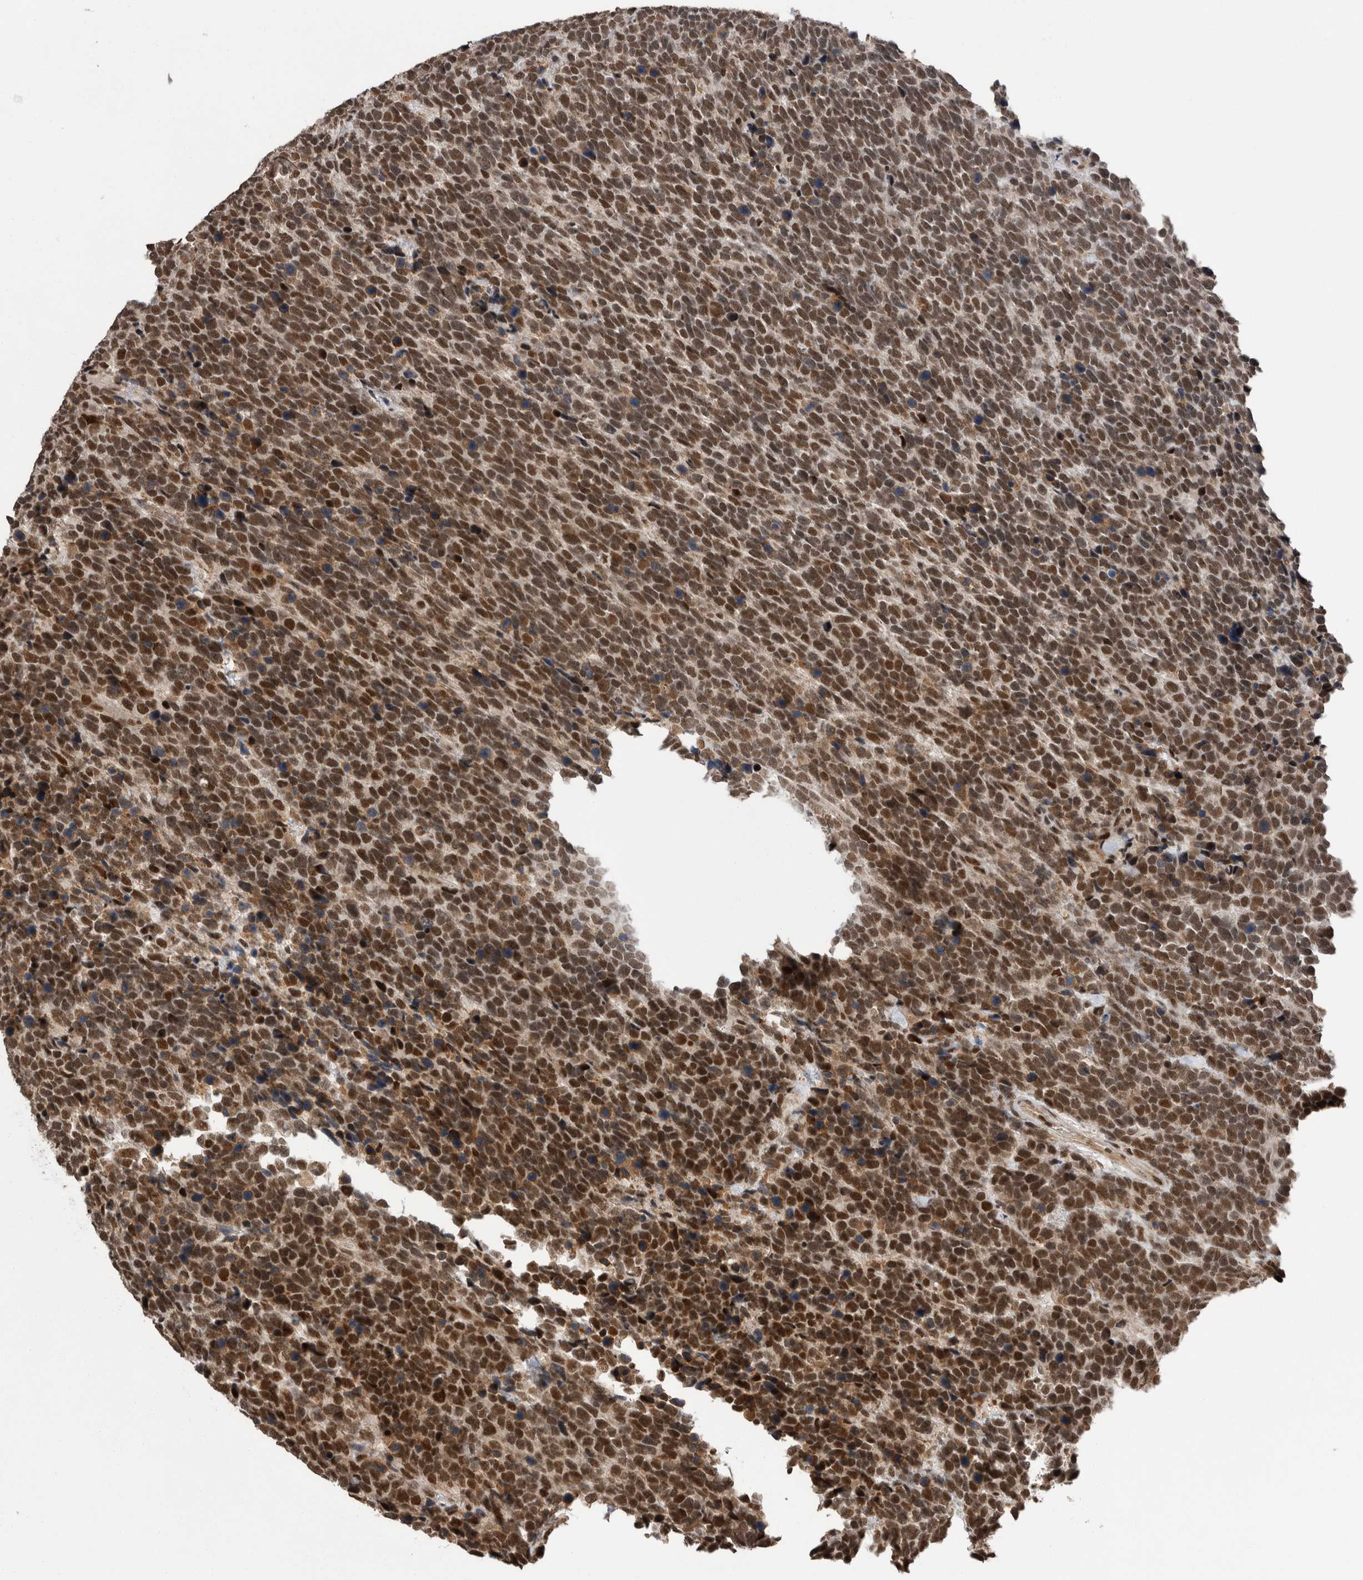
{"staining": {"intensity": "strong", "quantity": ">75%", "location": "nuclear"}, "tissue": "urothelial cancer", "cell_type": "Tumor cells", "image_type": "cancer", "snomed": [{"axis": "morphology", "description": "Urothelial carcinoma, High grade"}, {"axis": "topography", "description": "Urinary bladder"}], "caption": "High-power microscopy captured an IHC image of high-grade urothelial carcinoma, revealing strong nuclear expression in about >75% of tumor cells.", "gene": "CPSF2", "patient": {"sex": "female", "age": 82}}